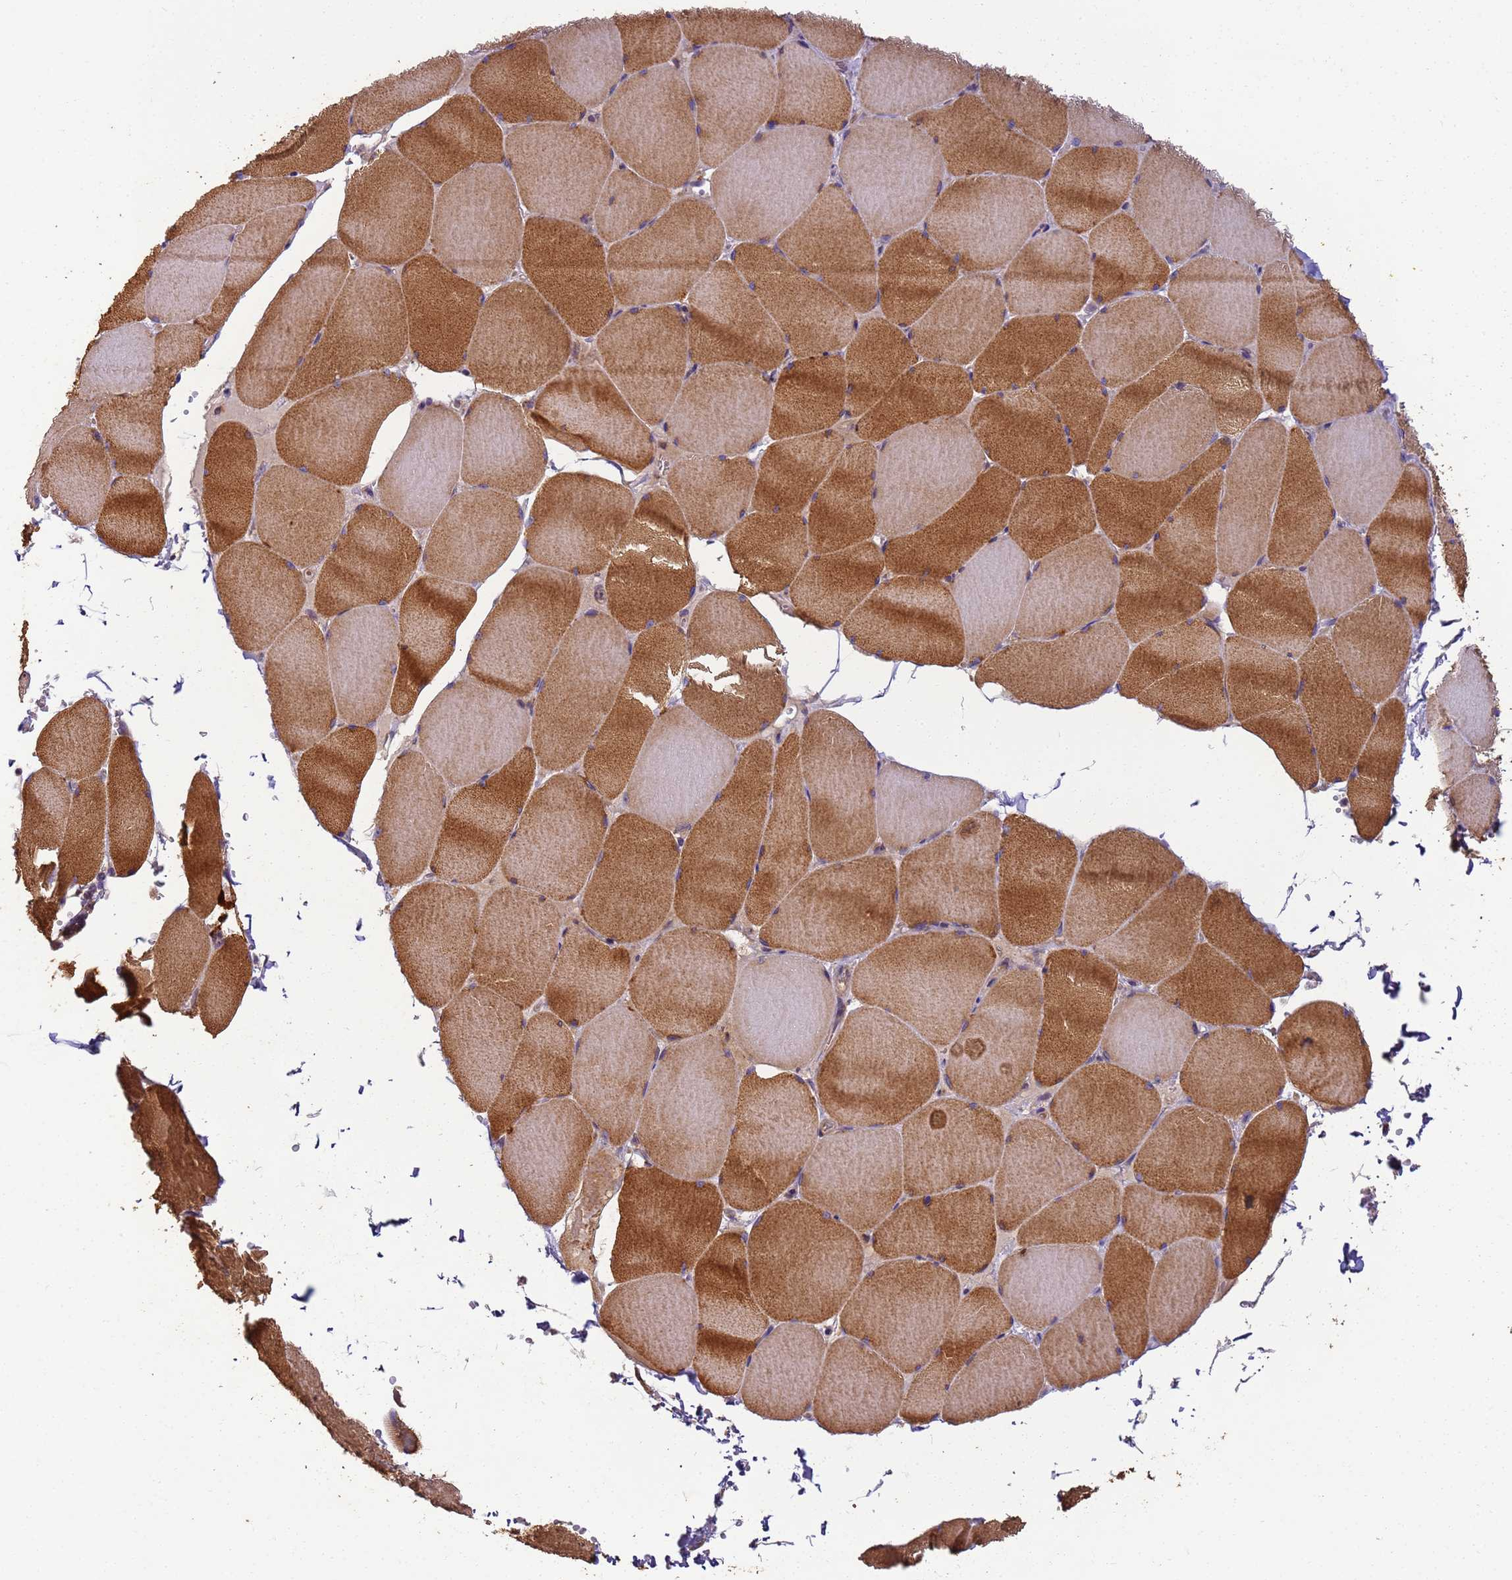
{"staining": {"intensity": "strong", "quantity": ">75%", "location": "cytoplasmic/membranous"}, "tissue": "skeletal muscle", "cell_type": "Myocytes", "image_type": "normal", "snomed": [{"axis": "morphology", "description": "Normal tissue, NOS"}, {"axis": "topography", "description": "Skeletal muscle"}, {"axis": "topography", "description": "Head-Neck"}], "caption": "IHC micrograph of normal skeletal muscle: human skeletal muscle stained using immunohistochemistry (IHC) reveals high levels of strong protein expression localized specifically in the cytoplasmic/membranous of myocytes, appearing as a cytoplasmic/membranous brown color.", "gene": "TIGAR", "patient": {"sex": "male", "age": 66}}